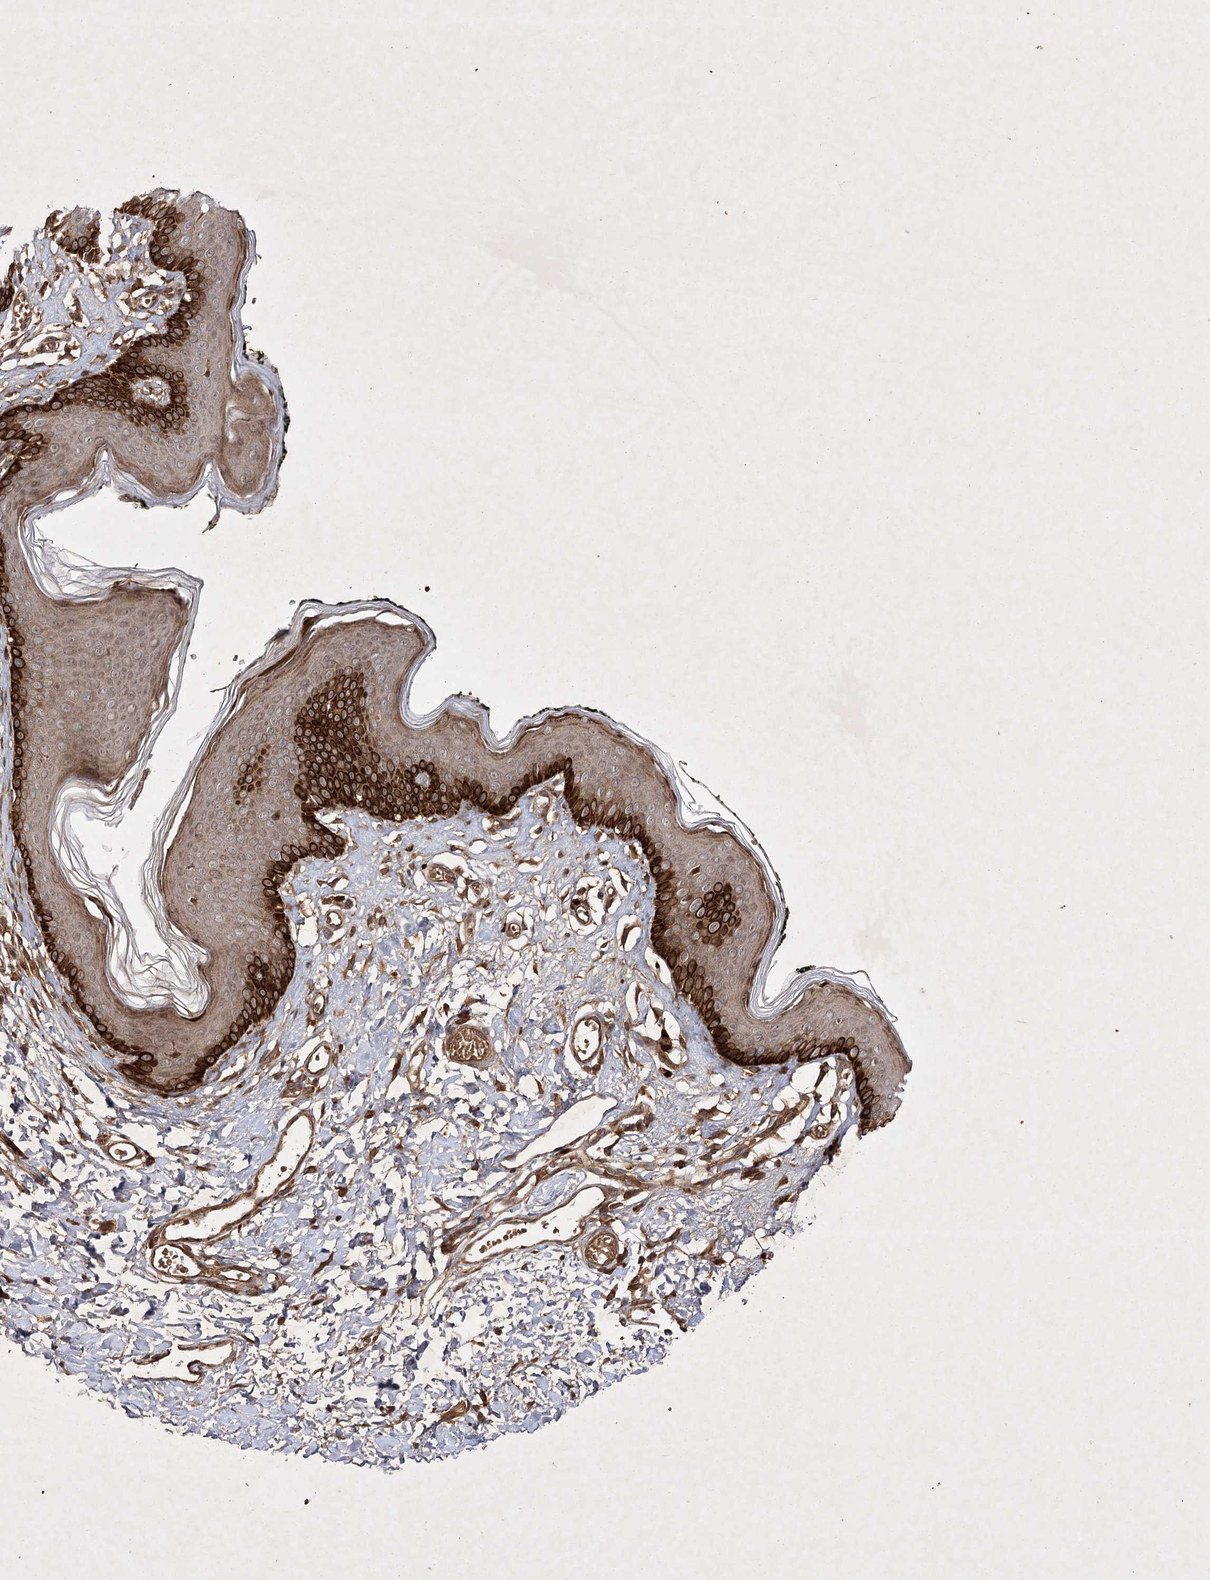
{"staining": {"intensity": "strong", "quantity": "<25%", "location": "cytoplasmic/membranous,nuclear"}, "tissue": "skin", "cell_type": "Epidermal cells", "image_type": "normal", "snomed": [{"axis": "morphology", "description": "Normal tissue, NOS"}, {"axis": "morphology", "description": "Inflammation, NOS"}, {"axis": "topography", "description": "Vulva"}], "caption": "The immunohistochemical stain labels strong cytoplasmic/membranous,nuclear staining in epidermal cells of benign skin. Nuclei are stained in blue.", "gene": "DNAJC13", "patient": {"sex": "female", "age": 84}}